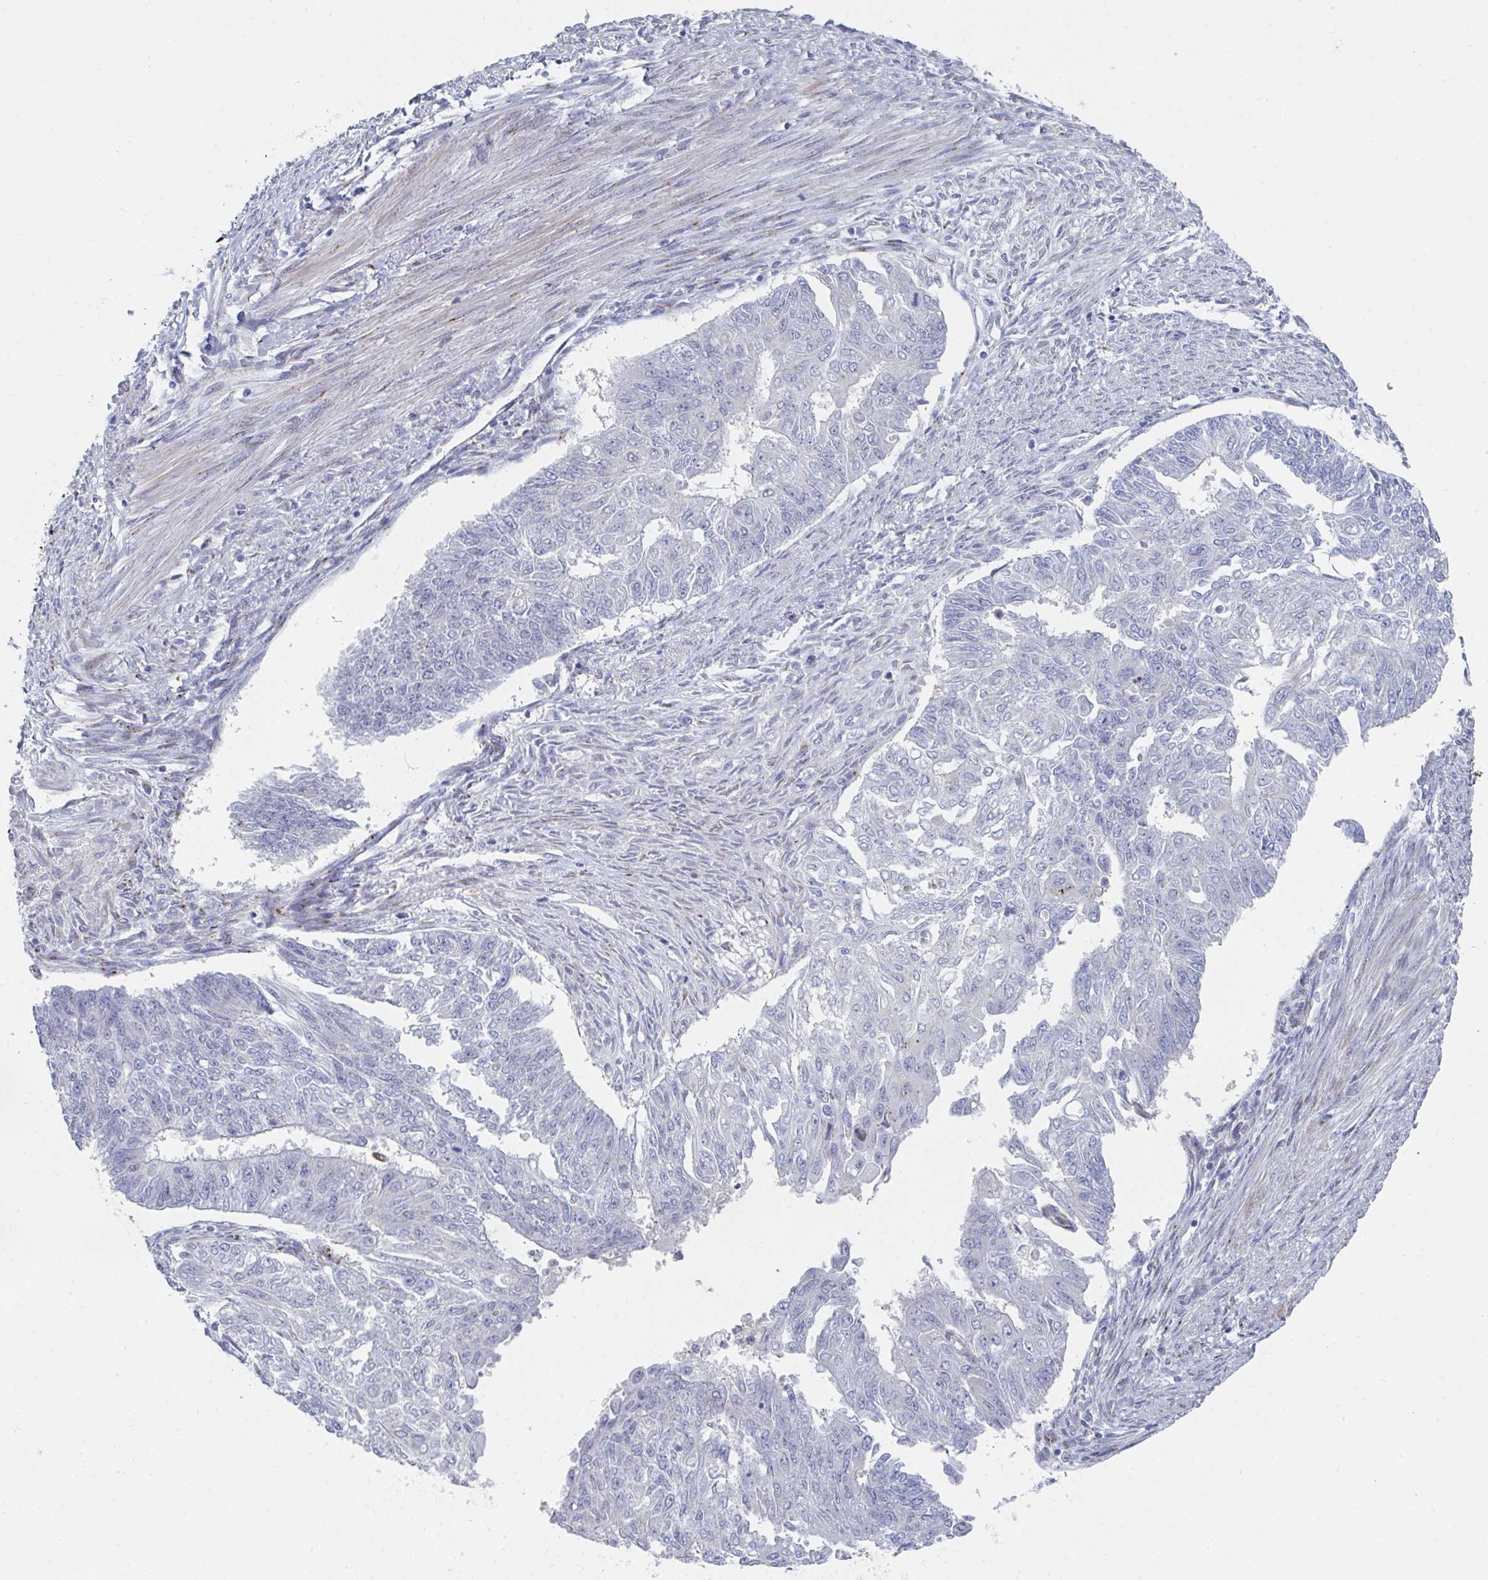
{"staining": {"intensity": "negative", "quantity": "none", "location": "none"}, "tissue": "endometrial cancer", "cell_type": "Tumor cells", "image_type": "cancer", "snomed": [{"axis": "morphology", "description": "Adenocarcinoma, NOS"}, {"axis": "topography", "description": "Endometrium"}], "caption": "The IHC histopathology image has no significant staining in tumor cells of endometrial cancer tissue. The staining was performed using DAB to visualize the protein expression in brown, while the nuclei were stained in blue with hematoxylin (Magnification: 20x).", "gene": "PSMG1", "patient": {"sex": "female", "age": 32}}